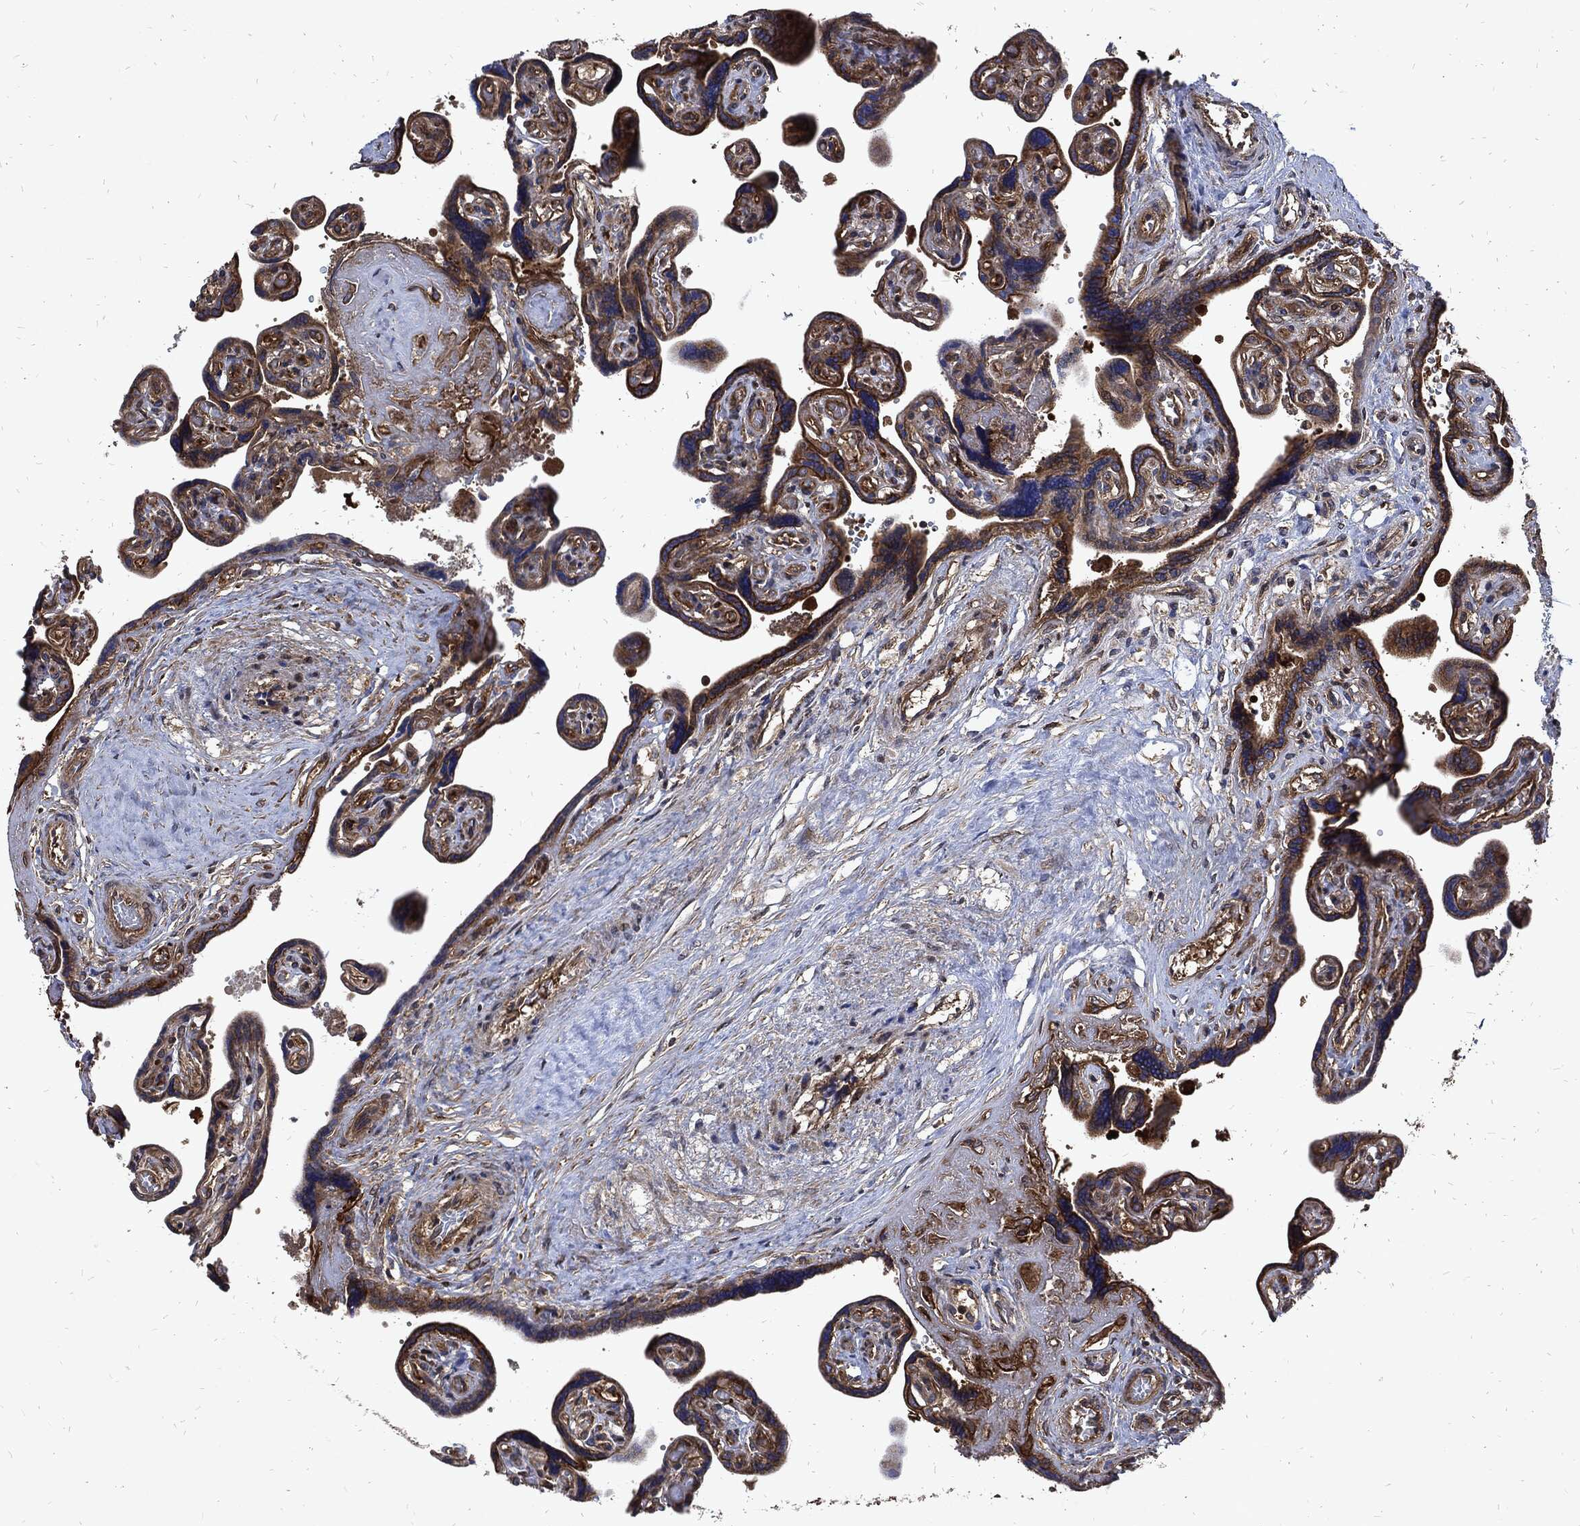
{"staining": {"intensity": "strong", "quantity": ">75%", "location": "cytoplasmic/membranous"}, "tissue": "placenta", "cell_type": "Decidual cells", "image_type": "normal", "snomed": [{"axis": "morphology", "description": "Normal tissue, NOS"}, {"axis": "topography", "description": "Placenta"}], "caption": "High-power microscopy captured an immunohistochemistry image of normal placenta, revealing strong cytoplasmic/membranous staining in approximately >75% of decidual cells.", "gene": "DCTN1", "patient": {"sex": "female", "age": 32}}